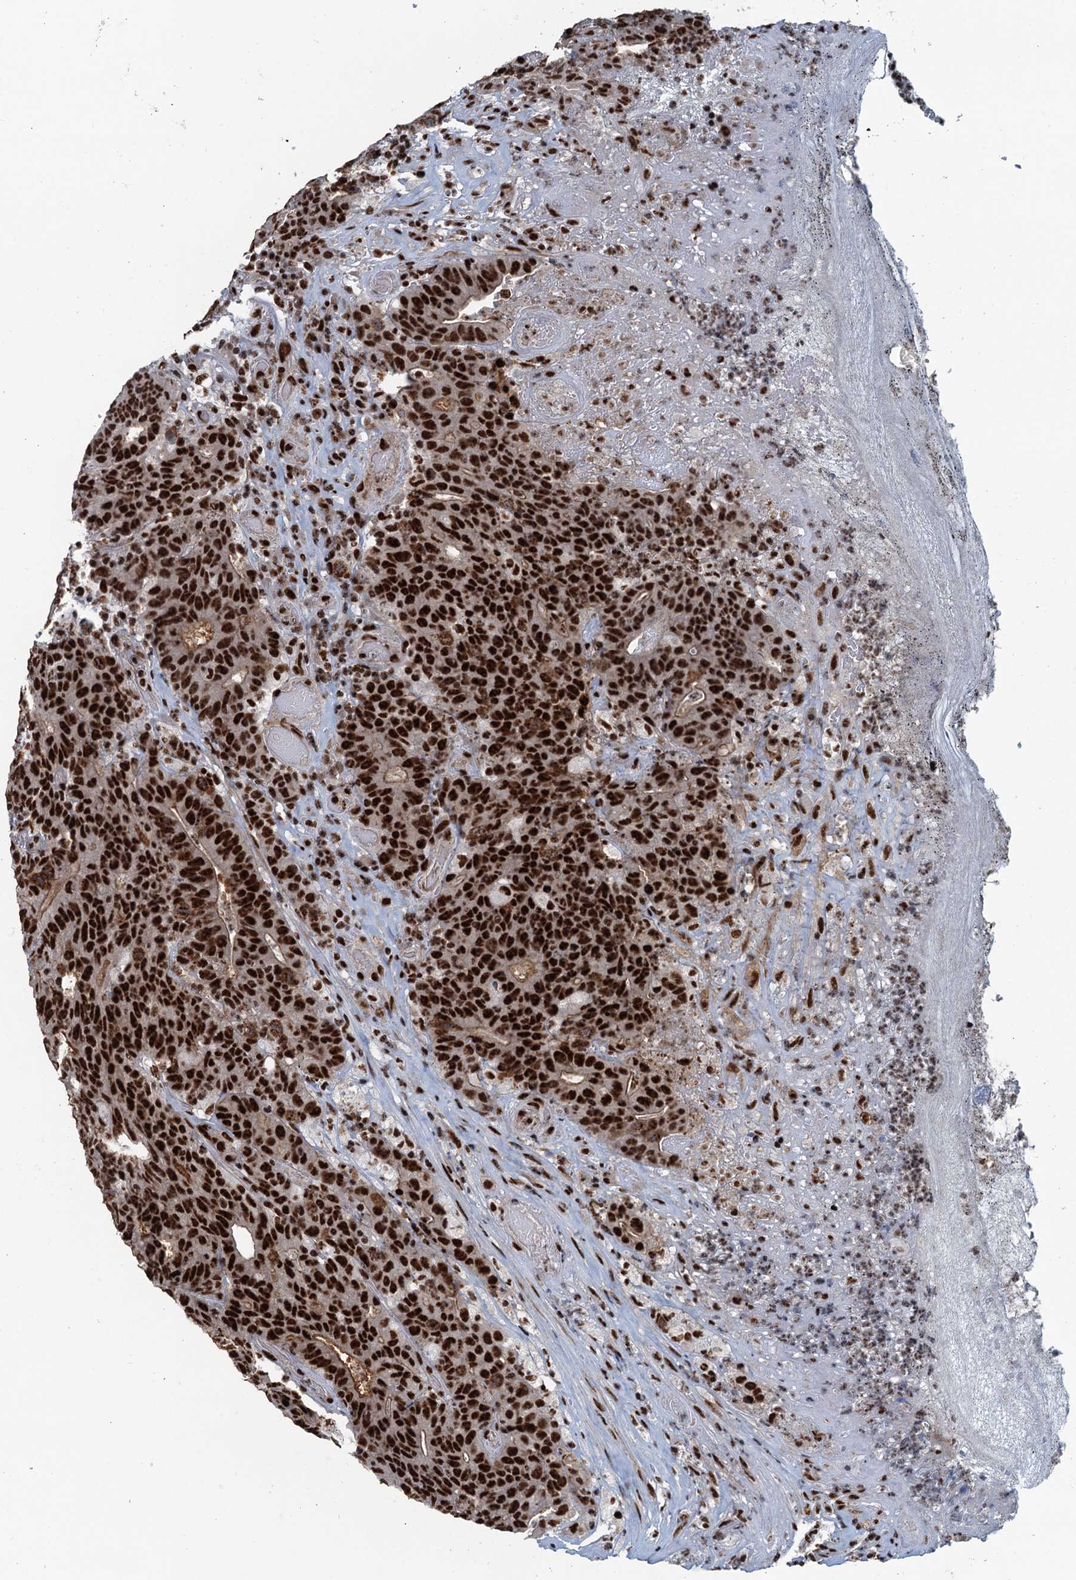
{"staining": {"intensity": "strong", "quantity": ">75%", "location": "nuclear"}, "tissue": "colorectal cancer", "cell_type": "Tumor cells", "image_type": "cancer", "snomed": [{"axis": "morphology", "description": "Adenocarcinoma, NOS"}, {"axis": "topography", "description": "Colon"}], "caption": "Colorectal cancer (adenocarcinoma) tissue exhibits strong nuclear expression in about >75% of tumor cells, visualized by immunohistochemistry.", "gene": "ZC3H18", "patient": {"sex": "female", "age": 75}}